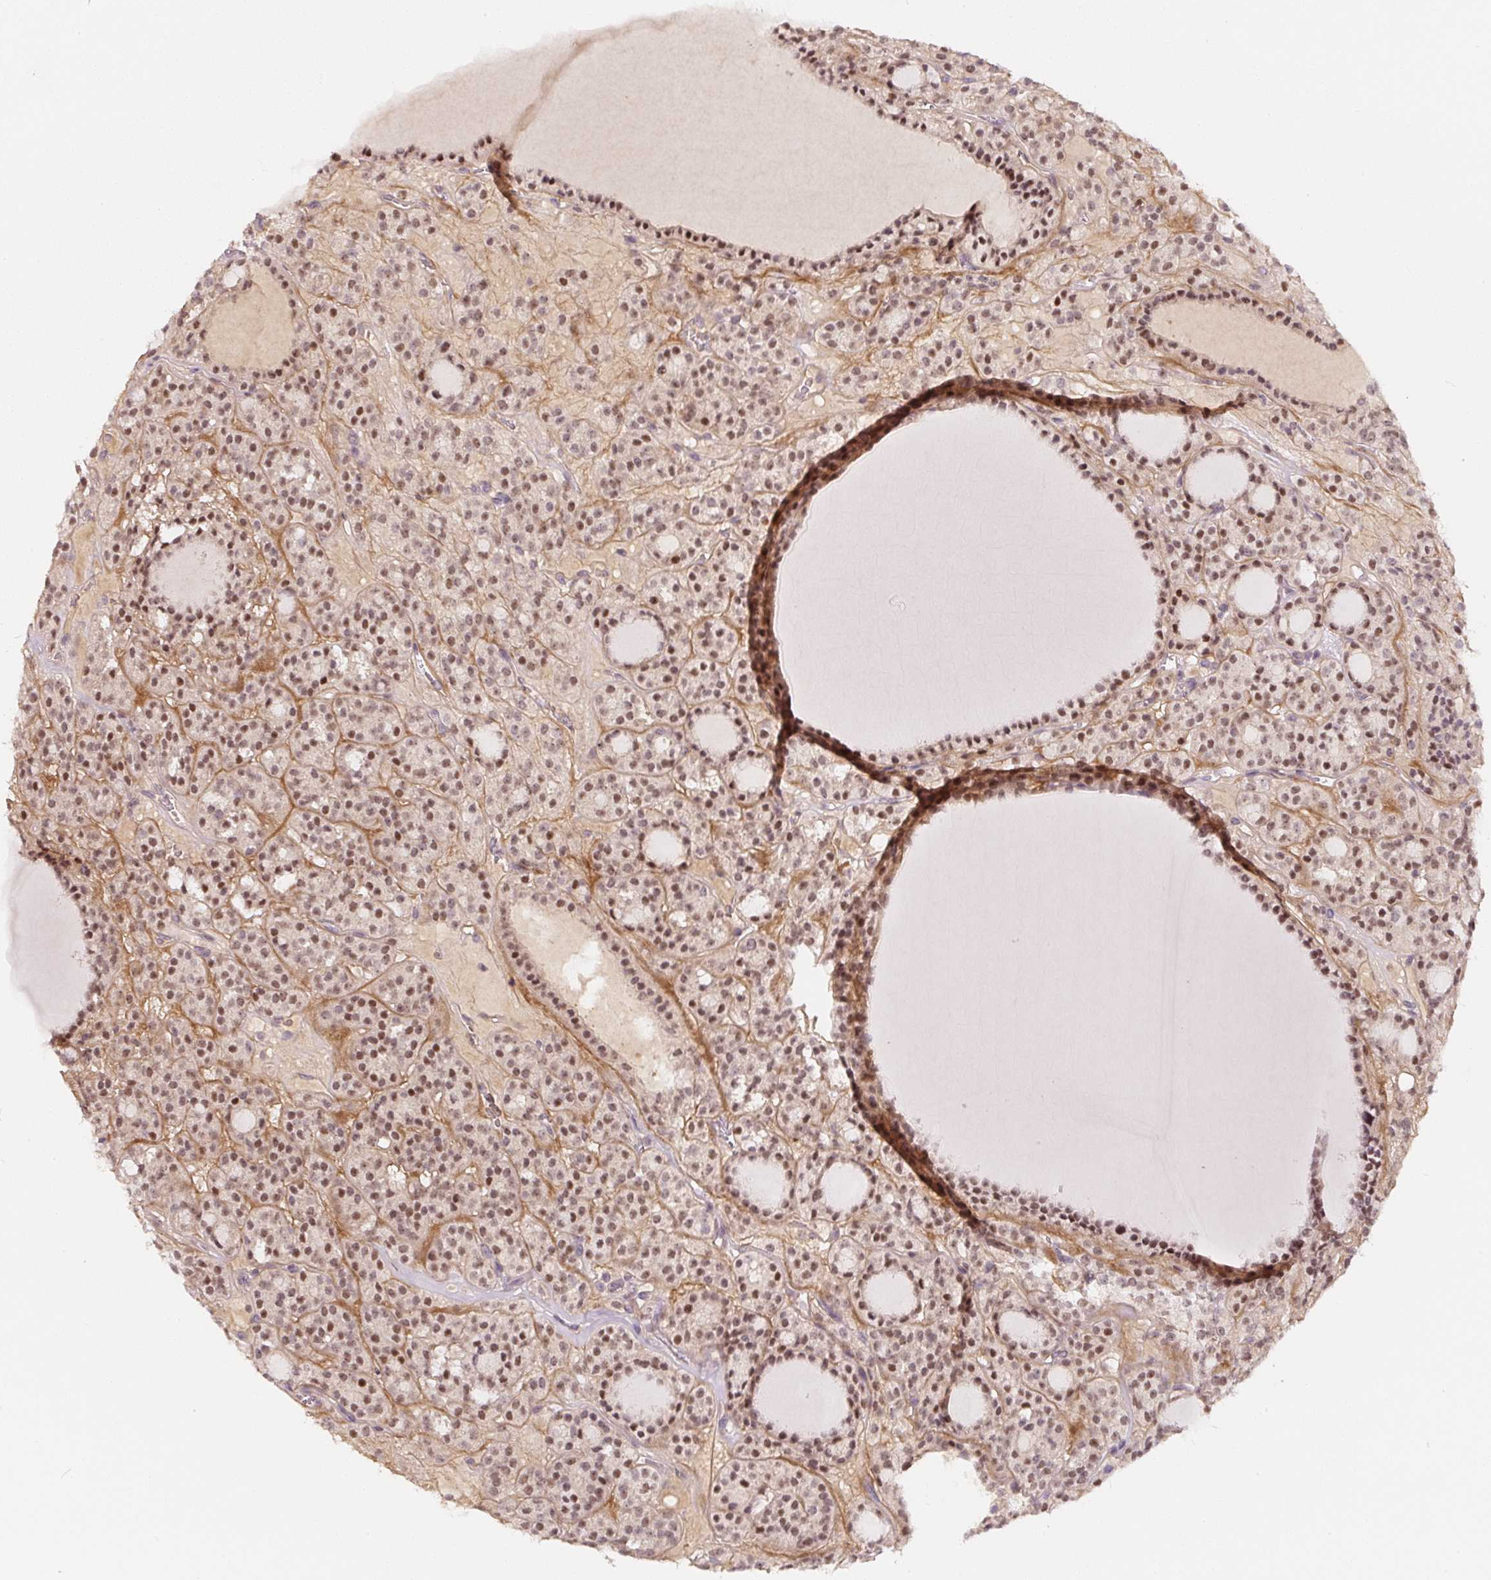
{"staining": {"intensity": "moderate", "quantity": ">75%", "location": "nuclear"}, "tissue": "thyroid cancer", "cell_type": "Tumor cells", "image_type": "cancer", "snomed": [{"axis": "morphology", "description": "Follicular adenoma carcinoma, NOS"}, {"axis": "topography", "description": "Thyroid gland"}], "caption": "Immunohistochemistry of human thyroid cancer (follicular adenoma carcinoma) displays medium levels of moderate nuclear staining in about >75% of tumor cells.", "gene": "PWWP3B", "patient": {"sex": "female", "age": 63}}